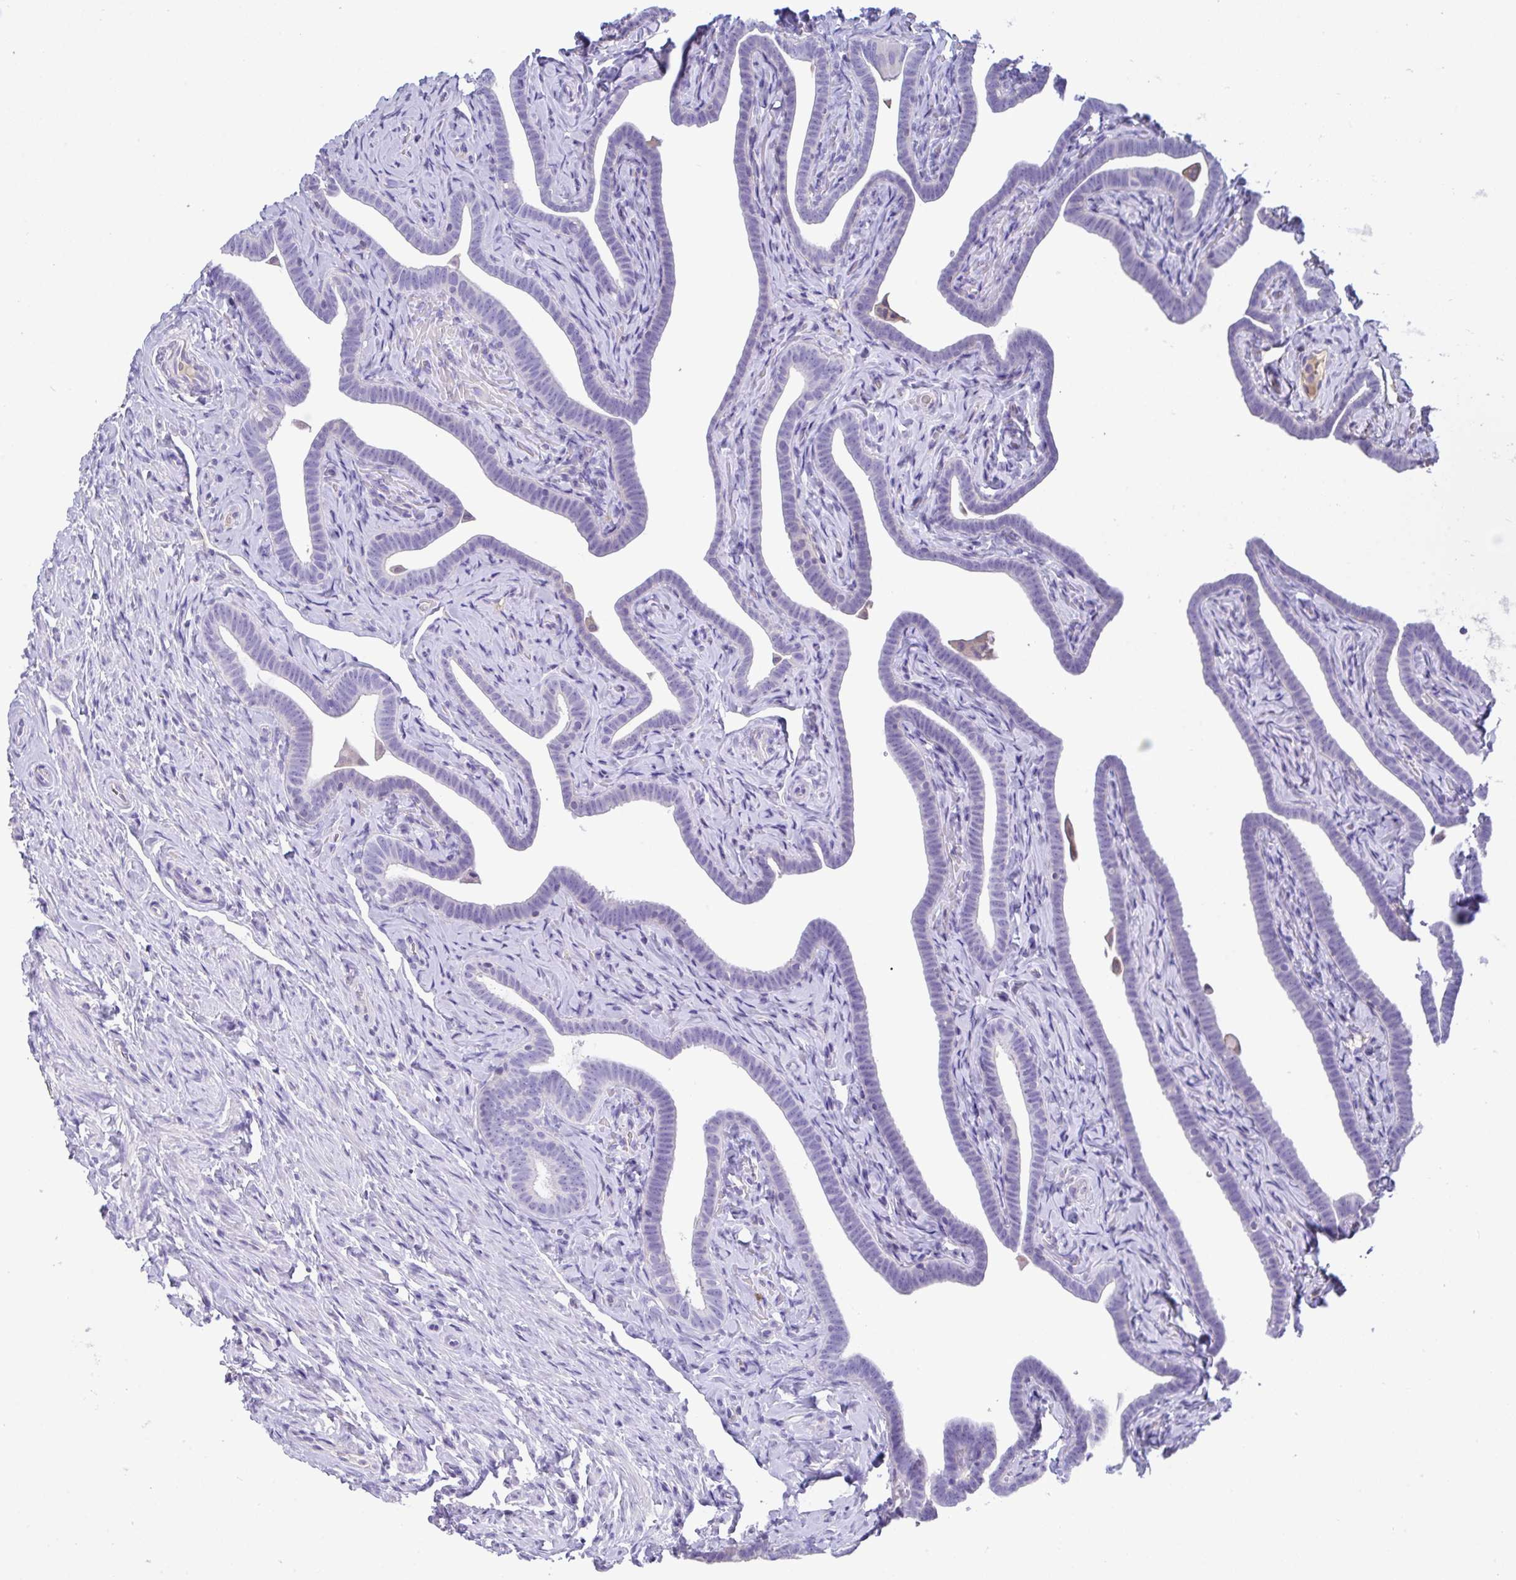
{"staining": {"intensity": "negative", "quantity": "none", "location": "none"}, "tissue": "fallopian tube", "cell_type": "Glandular cells", "image_type": "normal", "snomed": [{"axis": "morphology", "description": "Normal tissue, NOS"}, {"axis": "topography", "description": "Fallopian tube"}], "caption": "Protein analysis of benign fallopian tube displays no significant staining in glandular cells.", "gene": "CA10", "patient": {"sex": "female", "age": 69}}